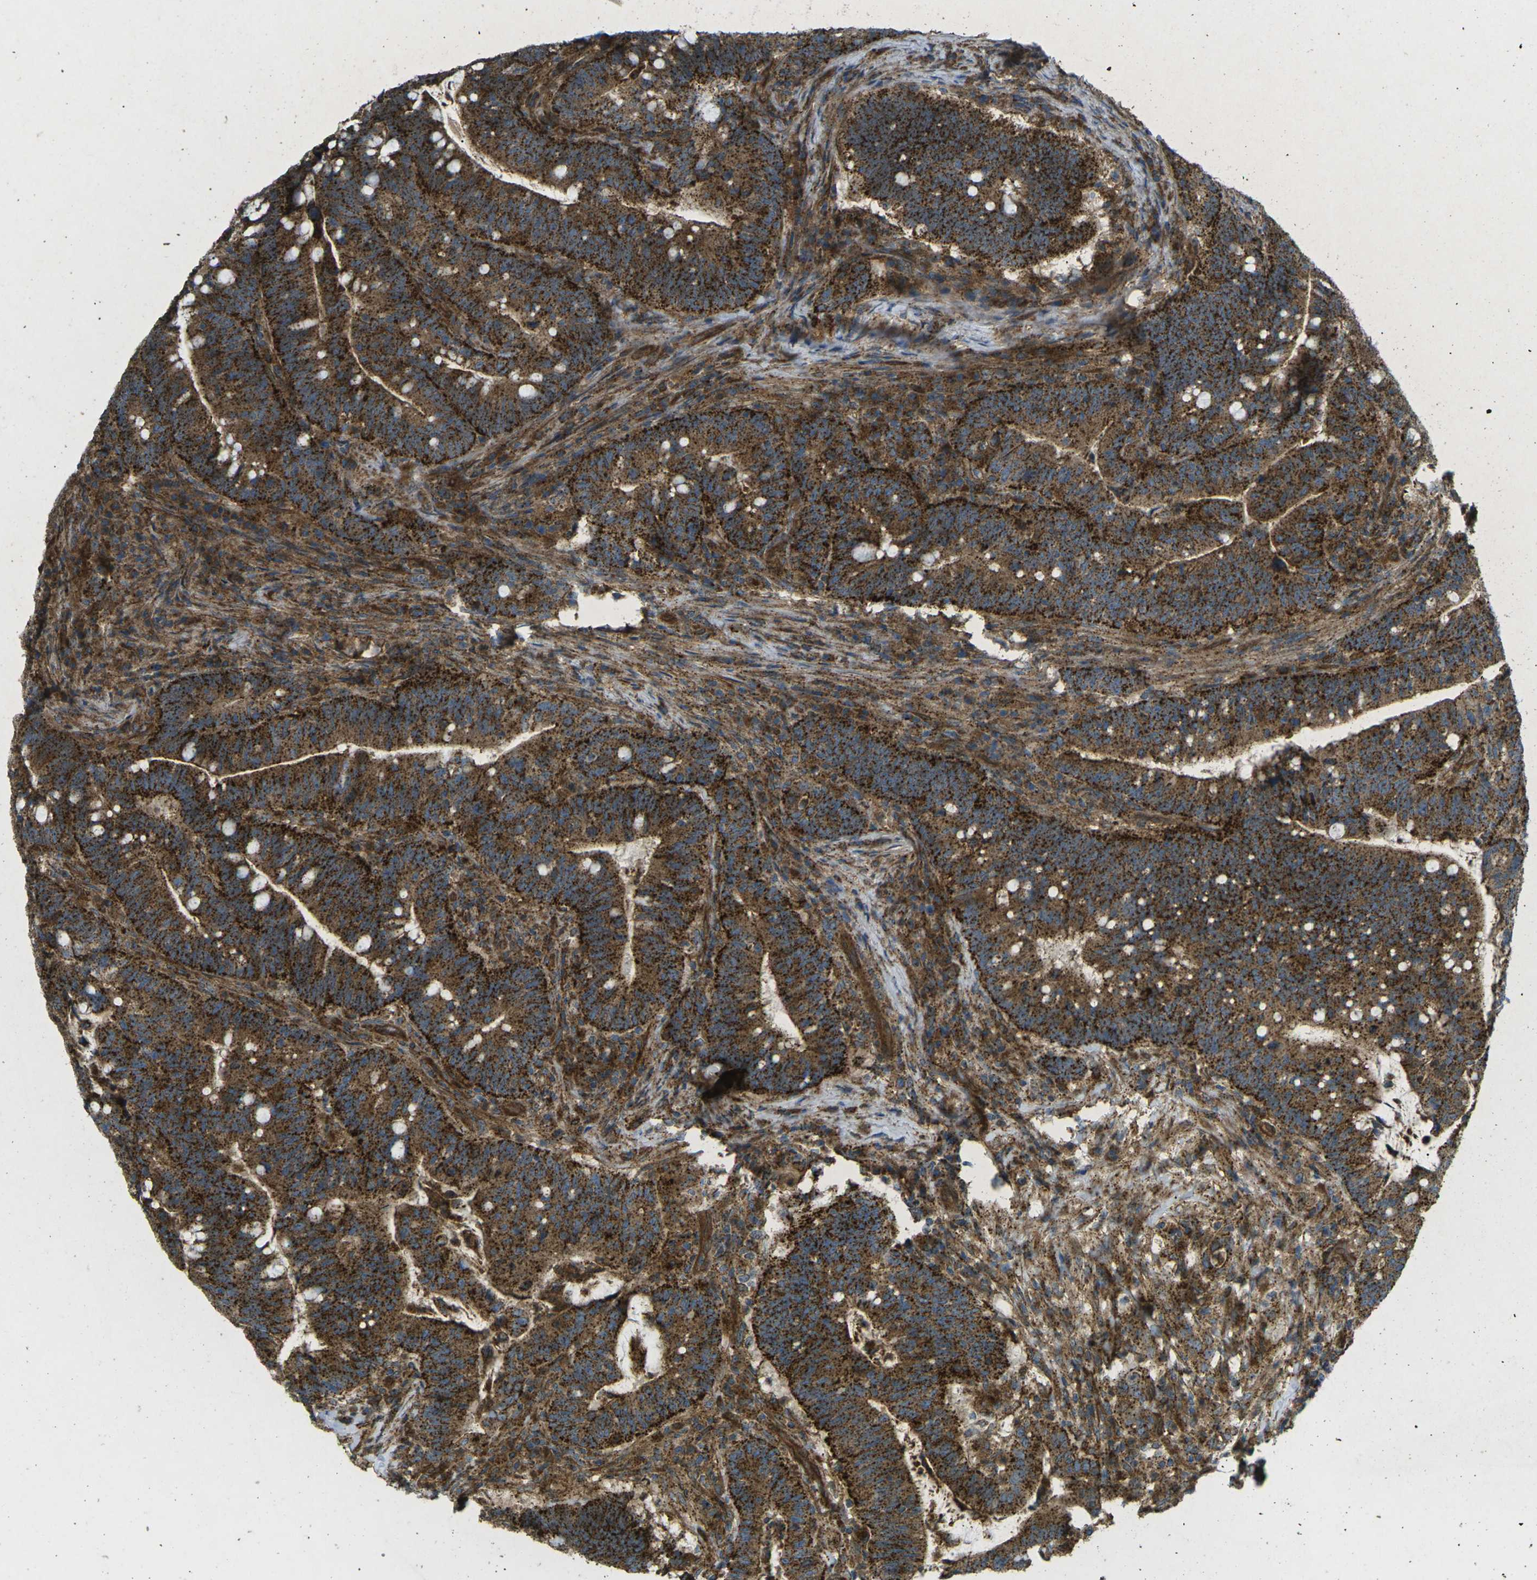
{"staining": {"intensity": "strong", "quantity": ">75%", "location": "cytoplasmic/membranous"}, "tissue": "colorectal cancer", "cell_type": "Tumor cells", "image_type": "cancer", "snomed": [{"axis": "morphology", "description": "Normal tissue, NOS"}, {"axis": "morphology", "description": "Adenocarcinoma, NOS"}, {"axis": "topography", "description": "Colon"}], "caption": "Protein positivity by immunohistochemistry (IHC) shows strong cytoplasmic/membranous expression in approximately >75% of tumor cells in adenocarcinoma (colorectal).", "gene": "CHMP3", "patient": {"sex": "female", "age": 66}}